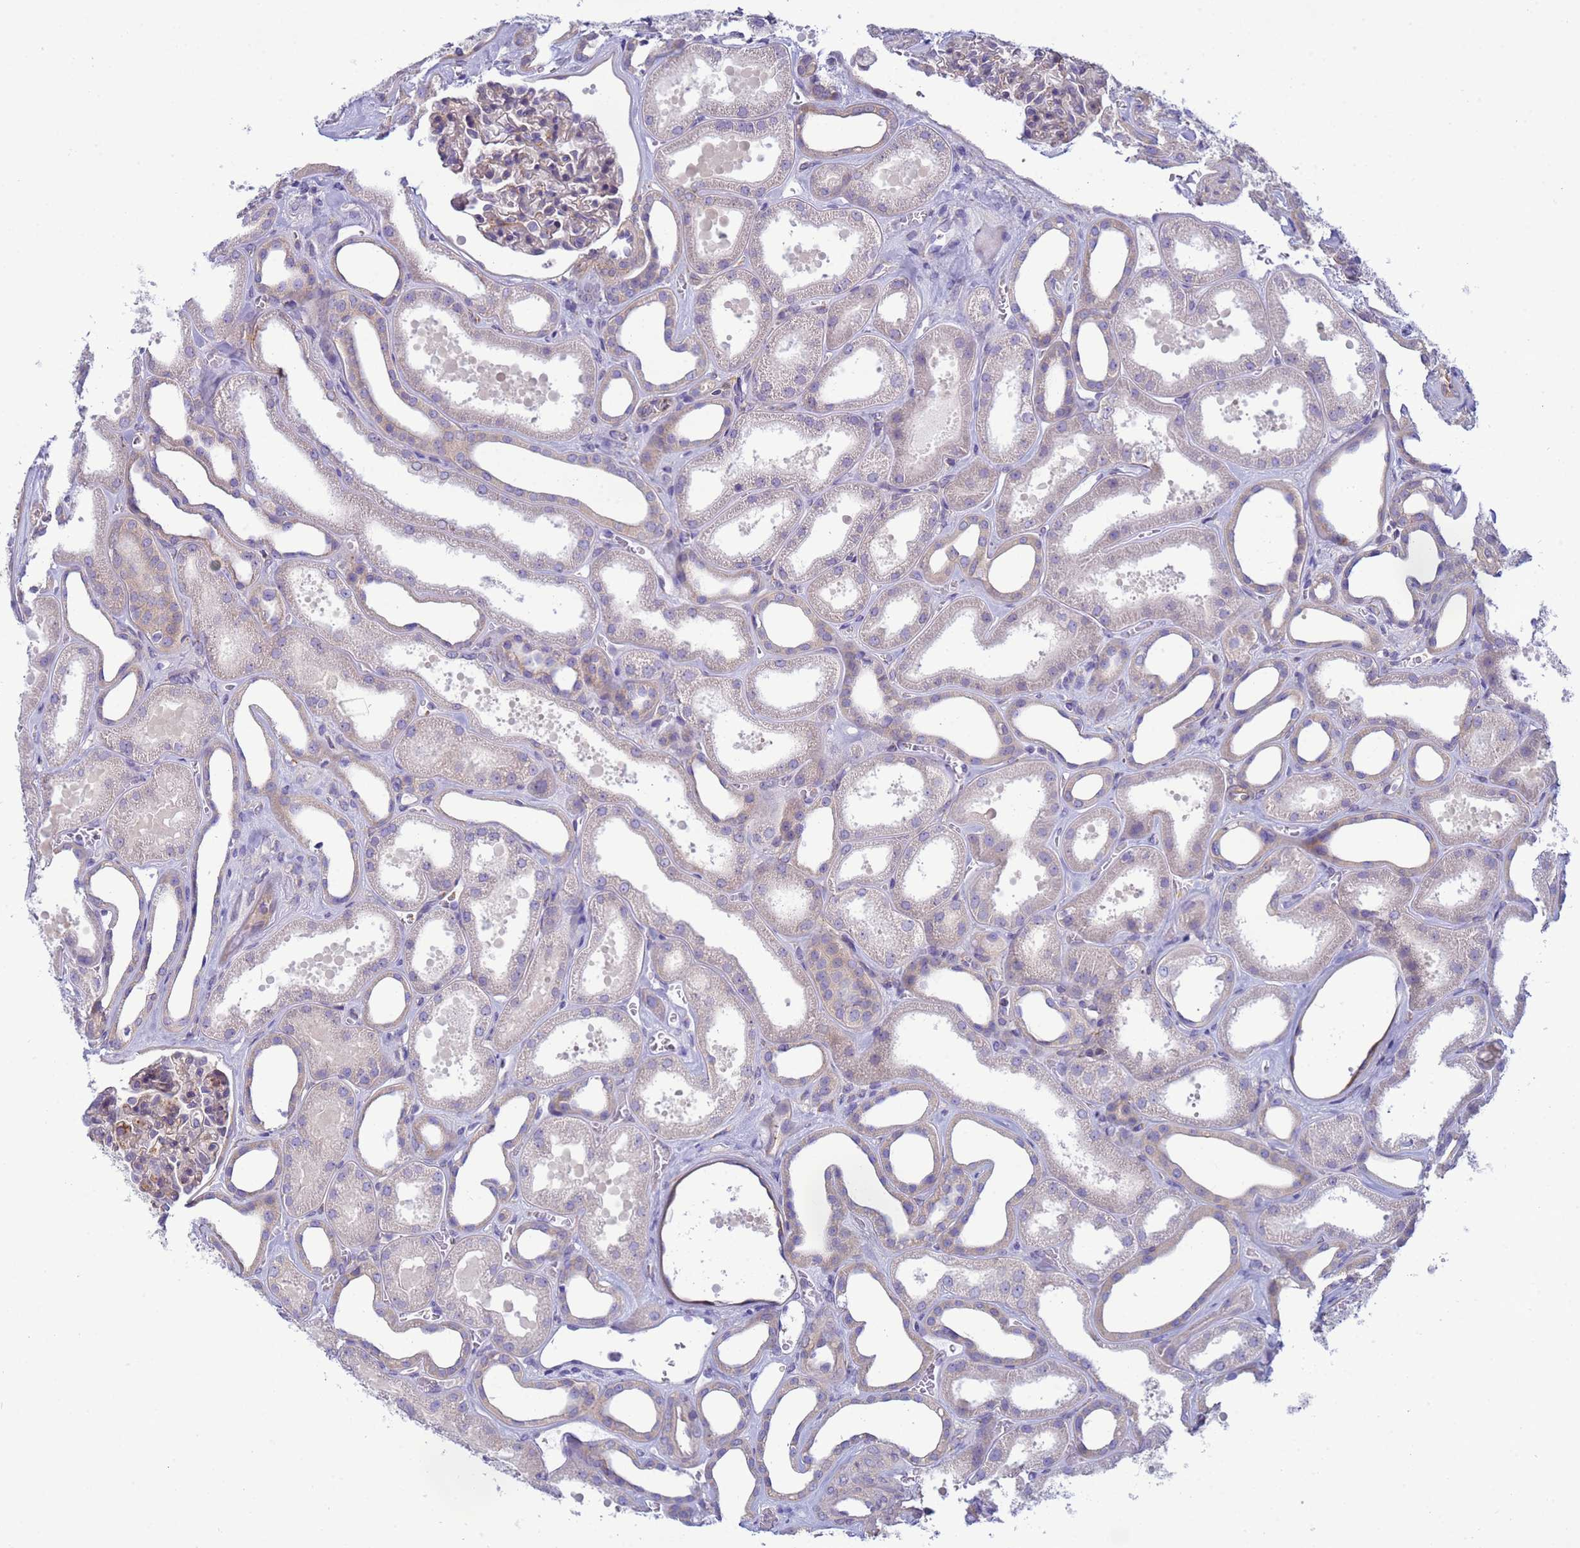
{"staining": {"intensity": "weak", "quantity": "<25%", "location": "cytoplasmic/membranous"}, "tissue": "kidney", "cell_type": "Cells in glomeruli", "image_type": "normal", "snomed": [{"axis": "morphology", "description": "Normal tissue, NOS"}, {"axis": "morphology", "description": "Adenocarcinoma, NOS"}, {"axis": "topography", "description": "Kidney"}], "caption": "An immunohistochemistry image of unremarkable kidney is shown. There is no staining in cells in glomeruli of kidney.", "gene": "TRPC6", "patient": {"sex": "female", "age": 68}}